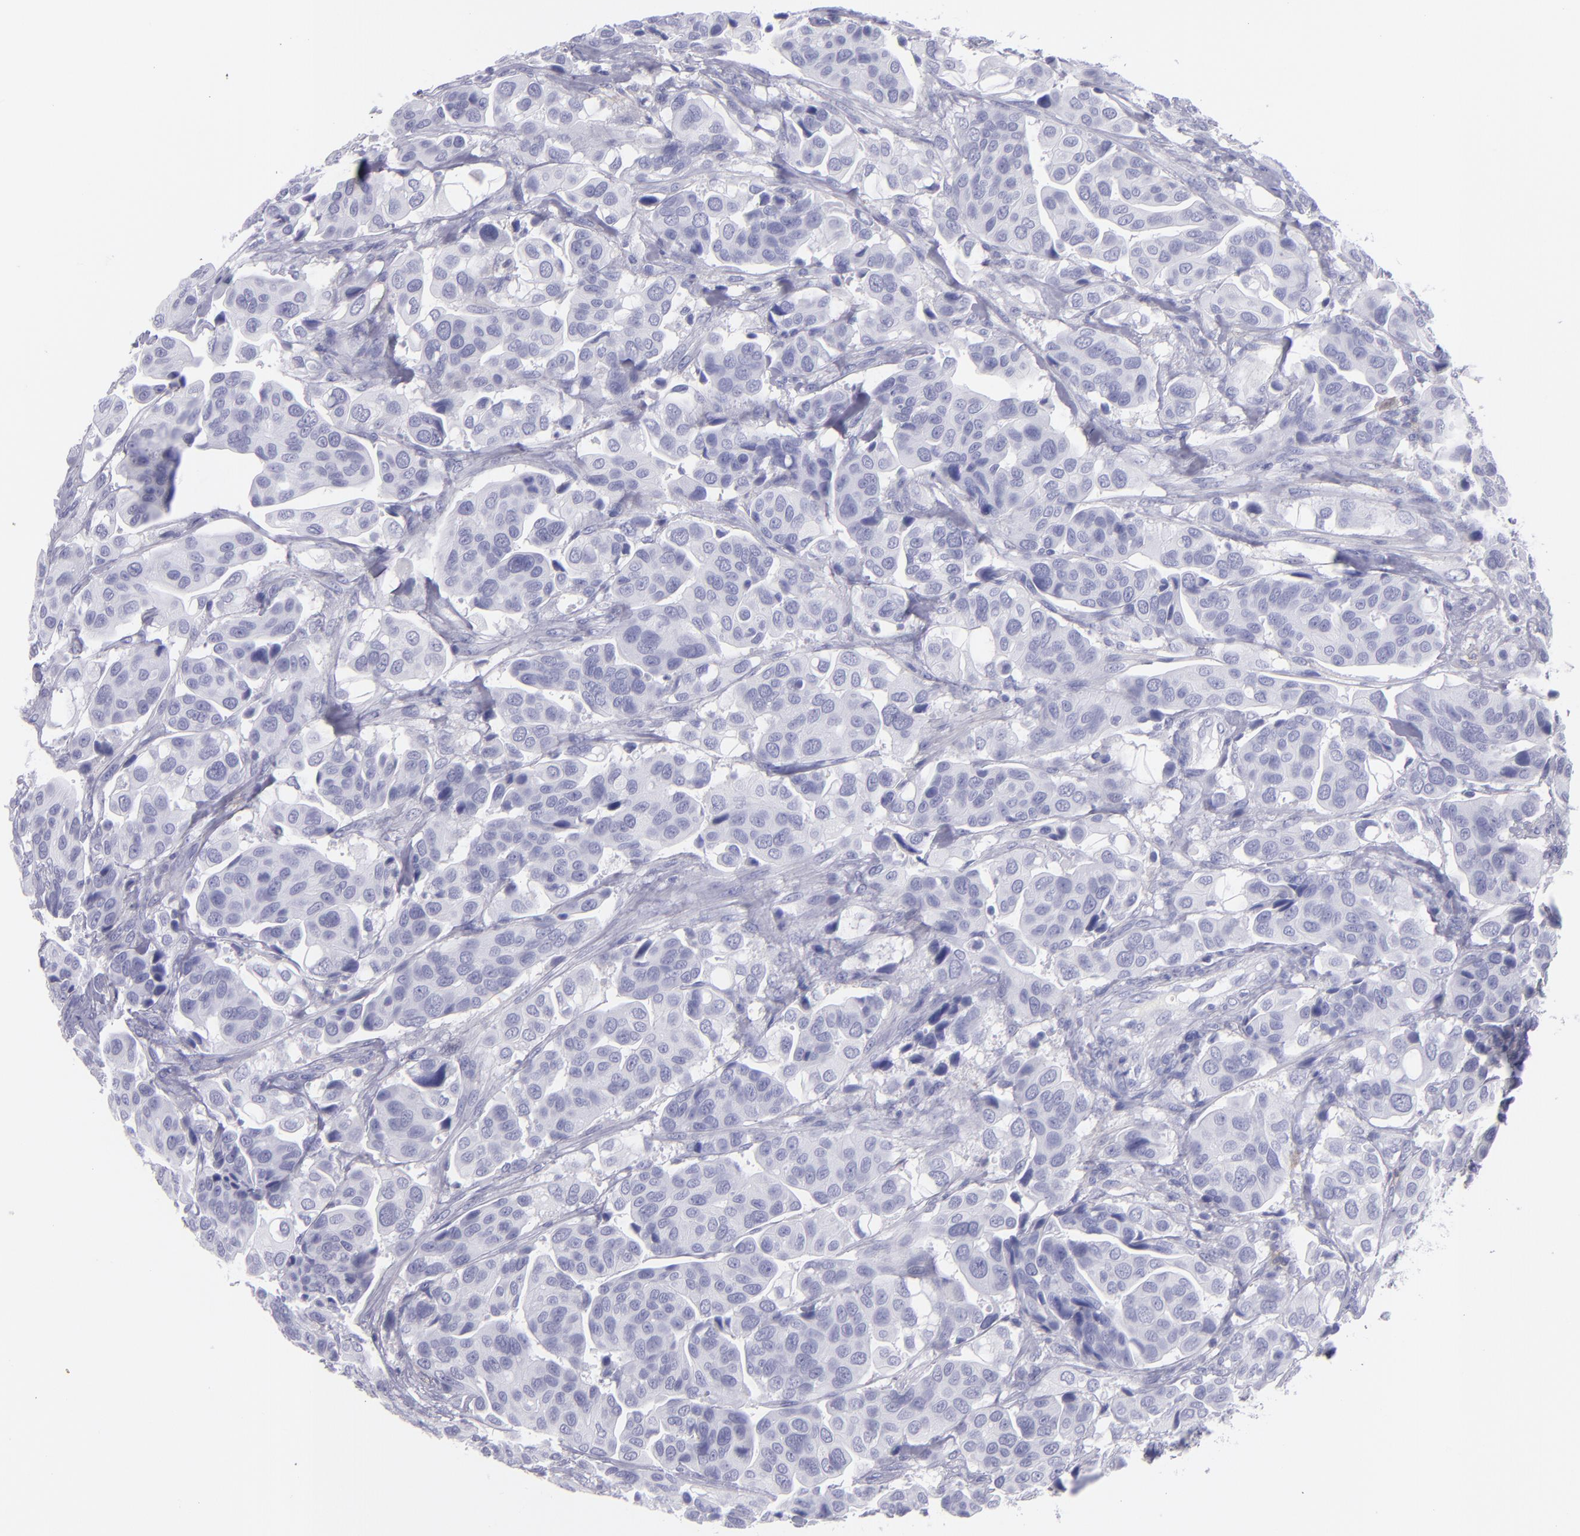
{"staining": {"intensity": "negative", "quantity": "none", "location": "none"}, "tissue": "urothelial cancer", "cell_type": "Tumor cells", "image_type": "cancer", "snomed": [{"axis": "morphology", "description": "Adenocarcinoma, NOS"}, {"axis": "topography", "description": "Urinary bladder"}], "caption": "There is no significant staining in tumor cells of adenocarcinoma.", "gene": "CD82", "patient": {"sex": "male", "age": 61}}